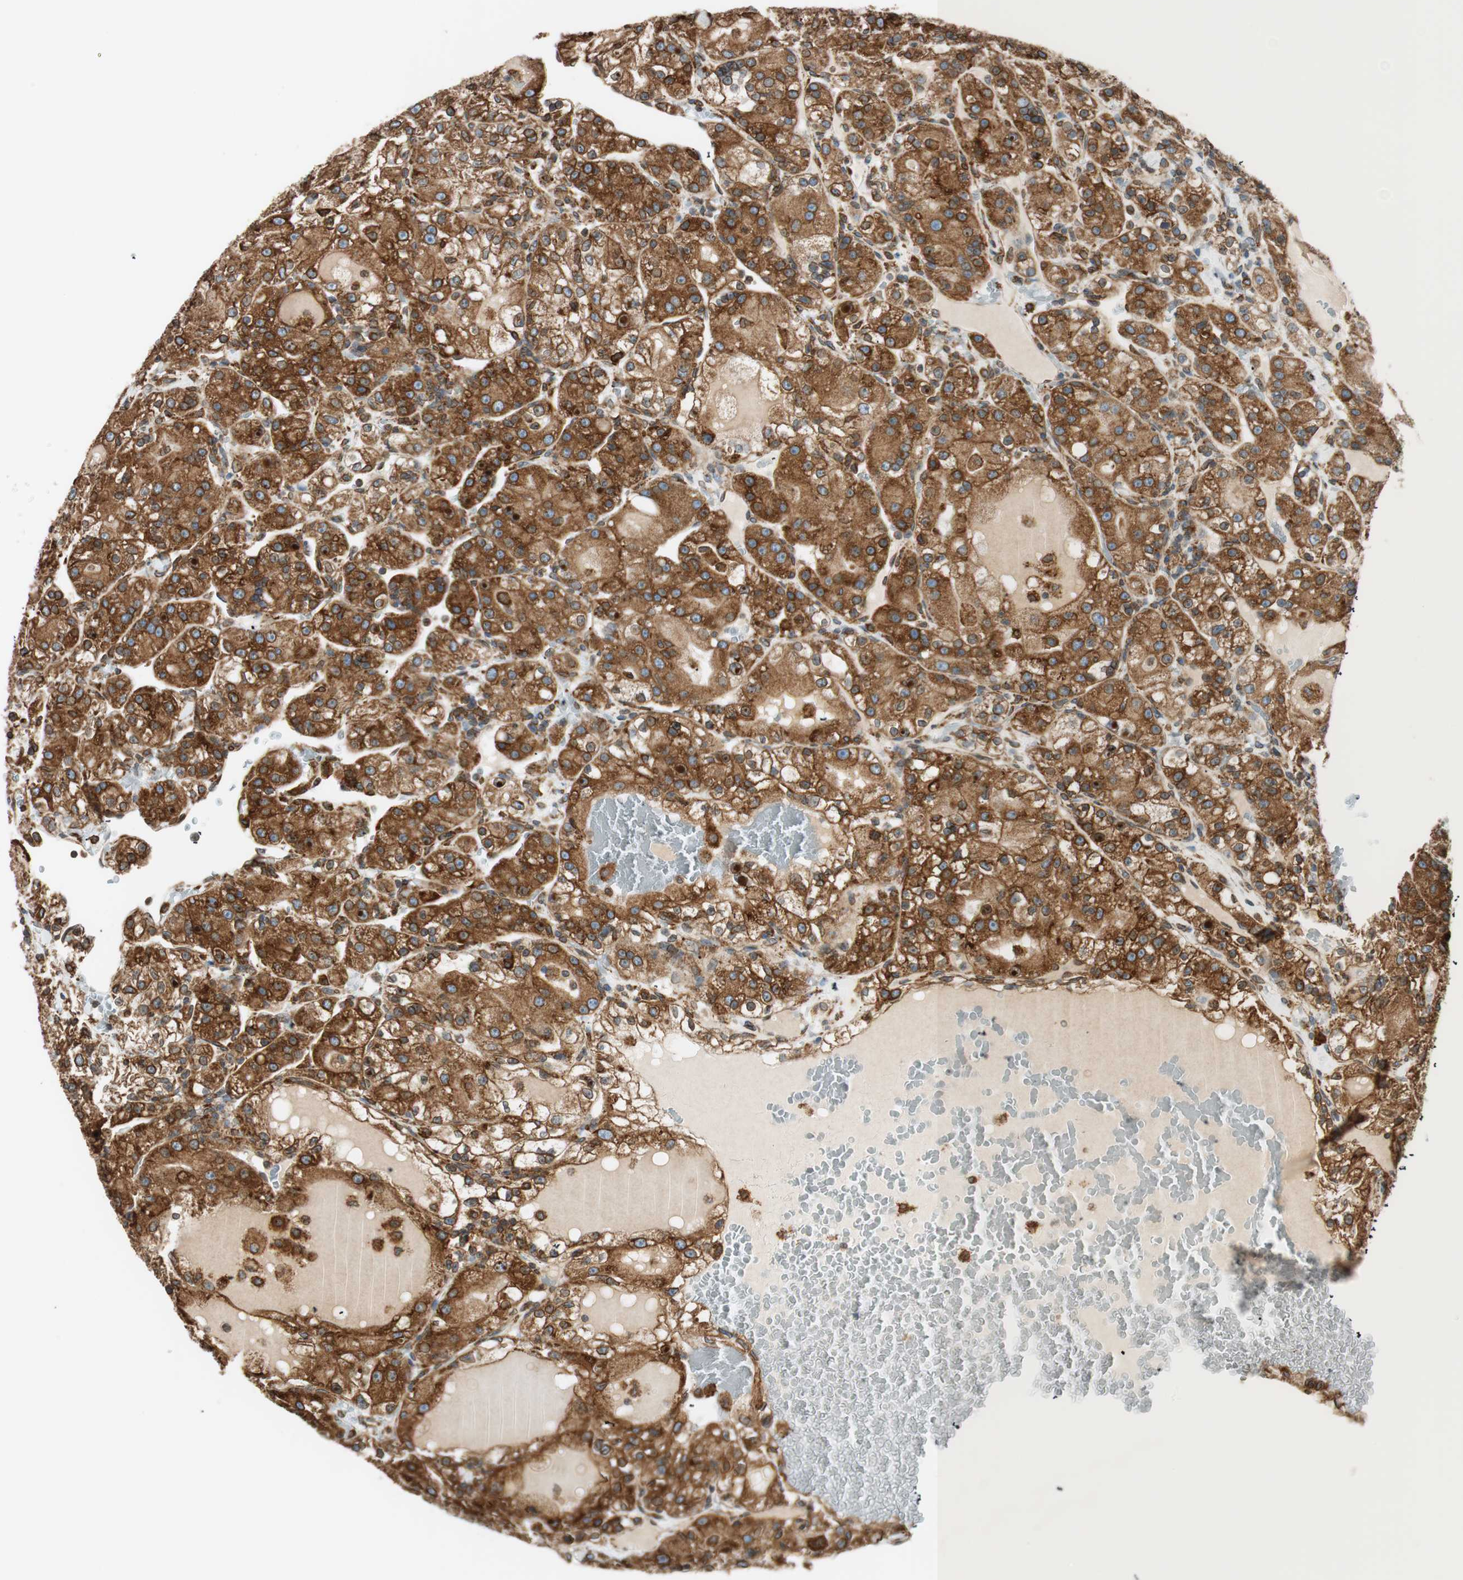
{"staining": {"intensity": "strong", "quantity": ">75%", "location": "cytoplasmic/membranous"}, "tissue": "renal cancer", "cell_type": "Tumor cells", "image_type": "cancer", "snomed": [{"axis": "morphology", "description": "Normal tissue, NOS"}, {"axis": "morphology", "description": "Adenocarcinoma, NOS"}, {"axis": "topography", "description": "Kidney"}], "caption": "IHC of renal adenocarcinoma displays high levels of strong cytoplasmic/membranous expression in approximately >75% of tumor cells.", "gene": "PRKCSH", "patient": {"sex": "male", "age": 61}}